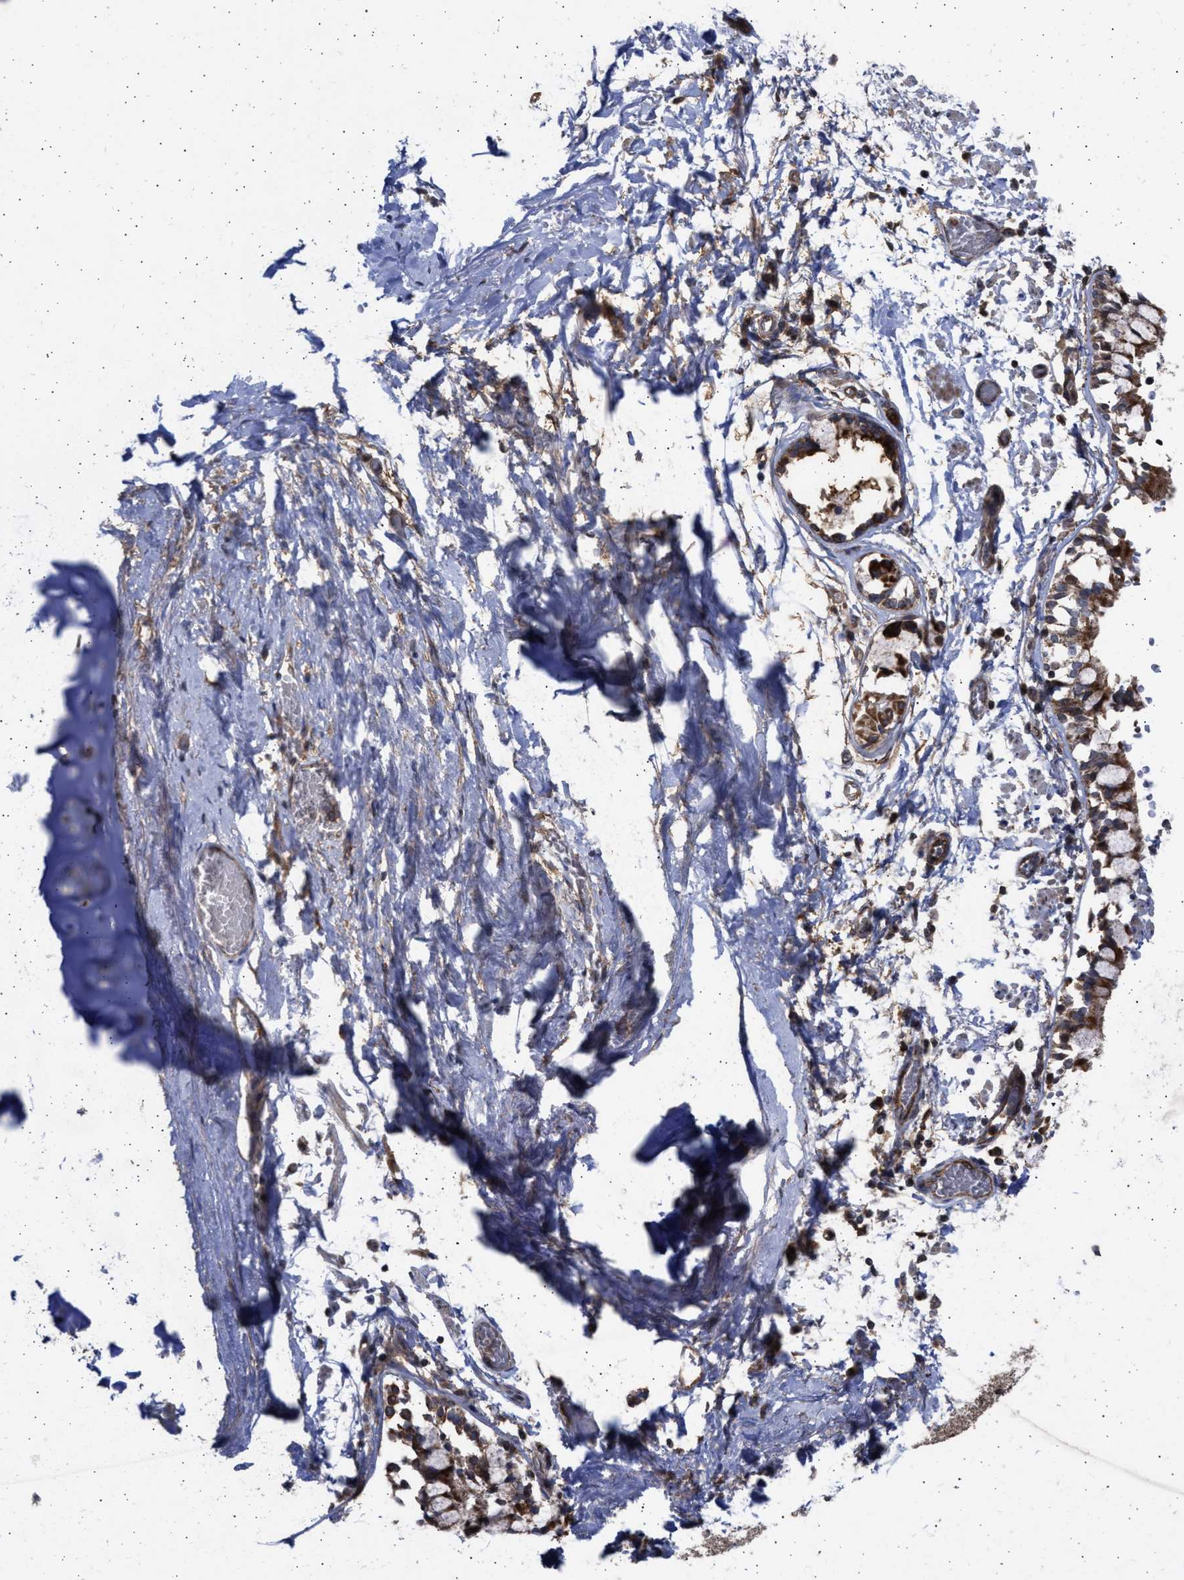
{"staining": {"intensity": "negative", "quantity": "none", "location": "none"}, "tissue": "adipose tissue", "cell_type": "Adipocytes", "image_type": "normal", "snomed": [{"axis": "morphology", "description": "Normal tissue, NOS"}, {"axis": "topography", "description": "Cartilage tissue"}, {"axis": "topography", "description": "Lung"}], "caption": "Image shows no protein positivity in adipocytes of benign adipose tissue. (DAB immunohistochemistry, high magnification).", "gene": "TTC19", "patient": {"sex": "female", "age": 77}}